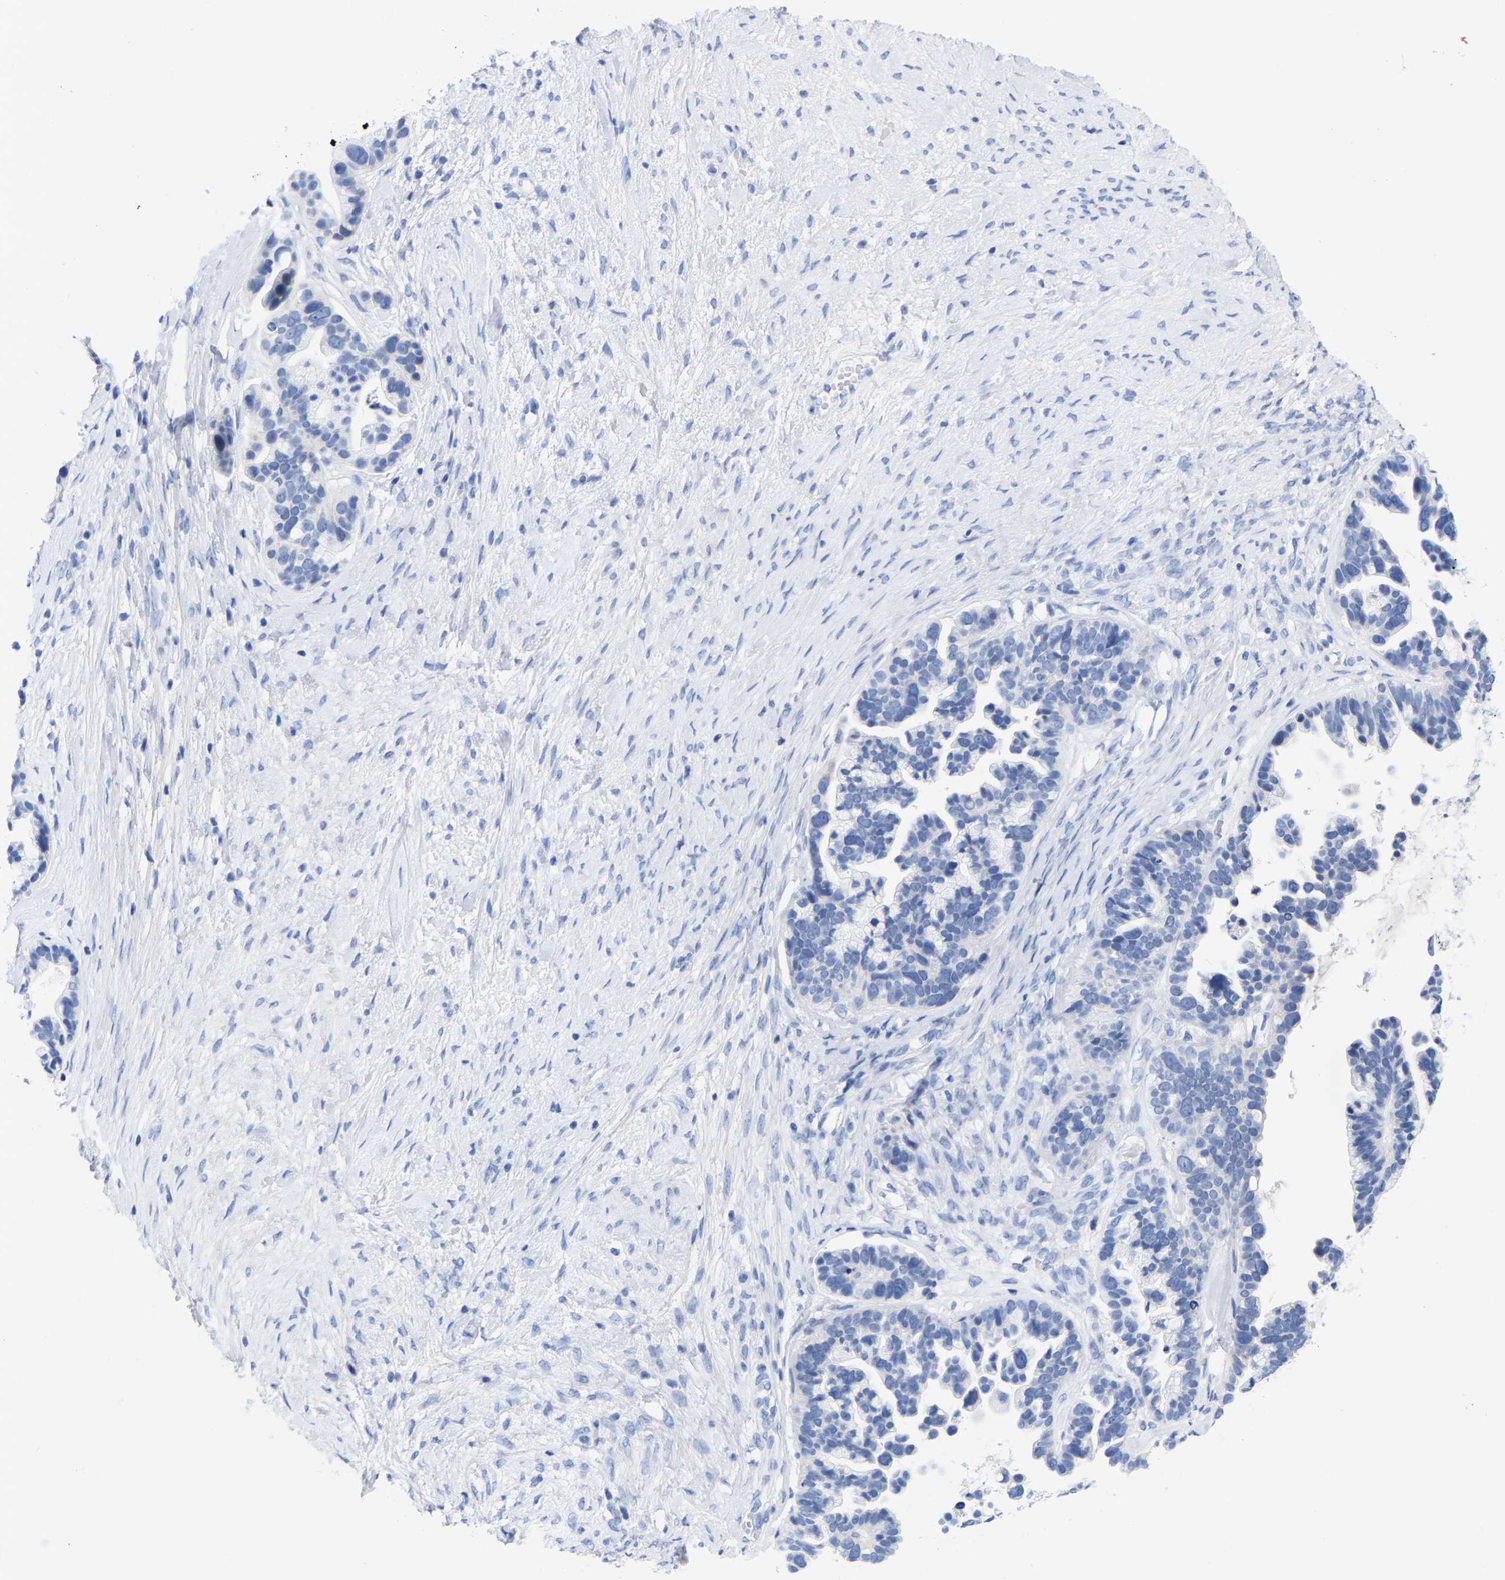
{"staining": {"intensity": "negative", "quantity": "none", "location": "none"}, "tissue": "ovarian cancer", "cell_type": "Tumor cells", "image_type": "cancer", "snomed": [{"axis": "morphology", "description": "Cystadenocarcinoma, serous, NOS"}, {"axis": "topography", "description": "Ovary"}], "caption": "This is a histopathology image of immunohistochemistry staining of ovarian cancer (serous cystadenocarcinoma), which shows no staining in tumor cells.", "gene": "ZNF629", "patient": {"sex": "female", "age": 56}}